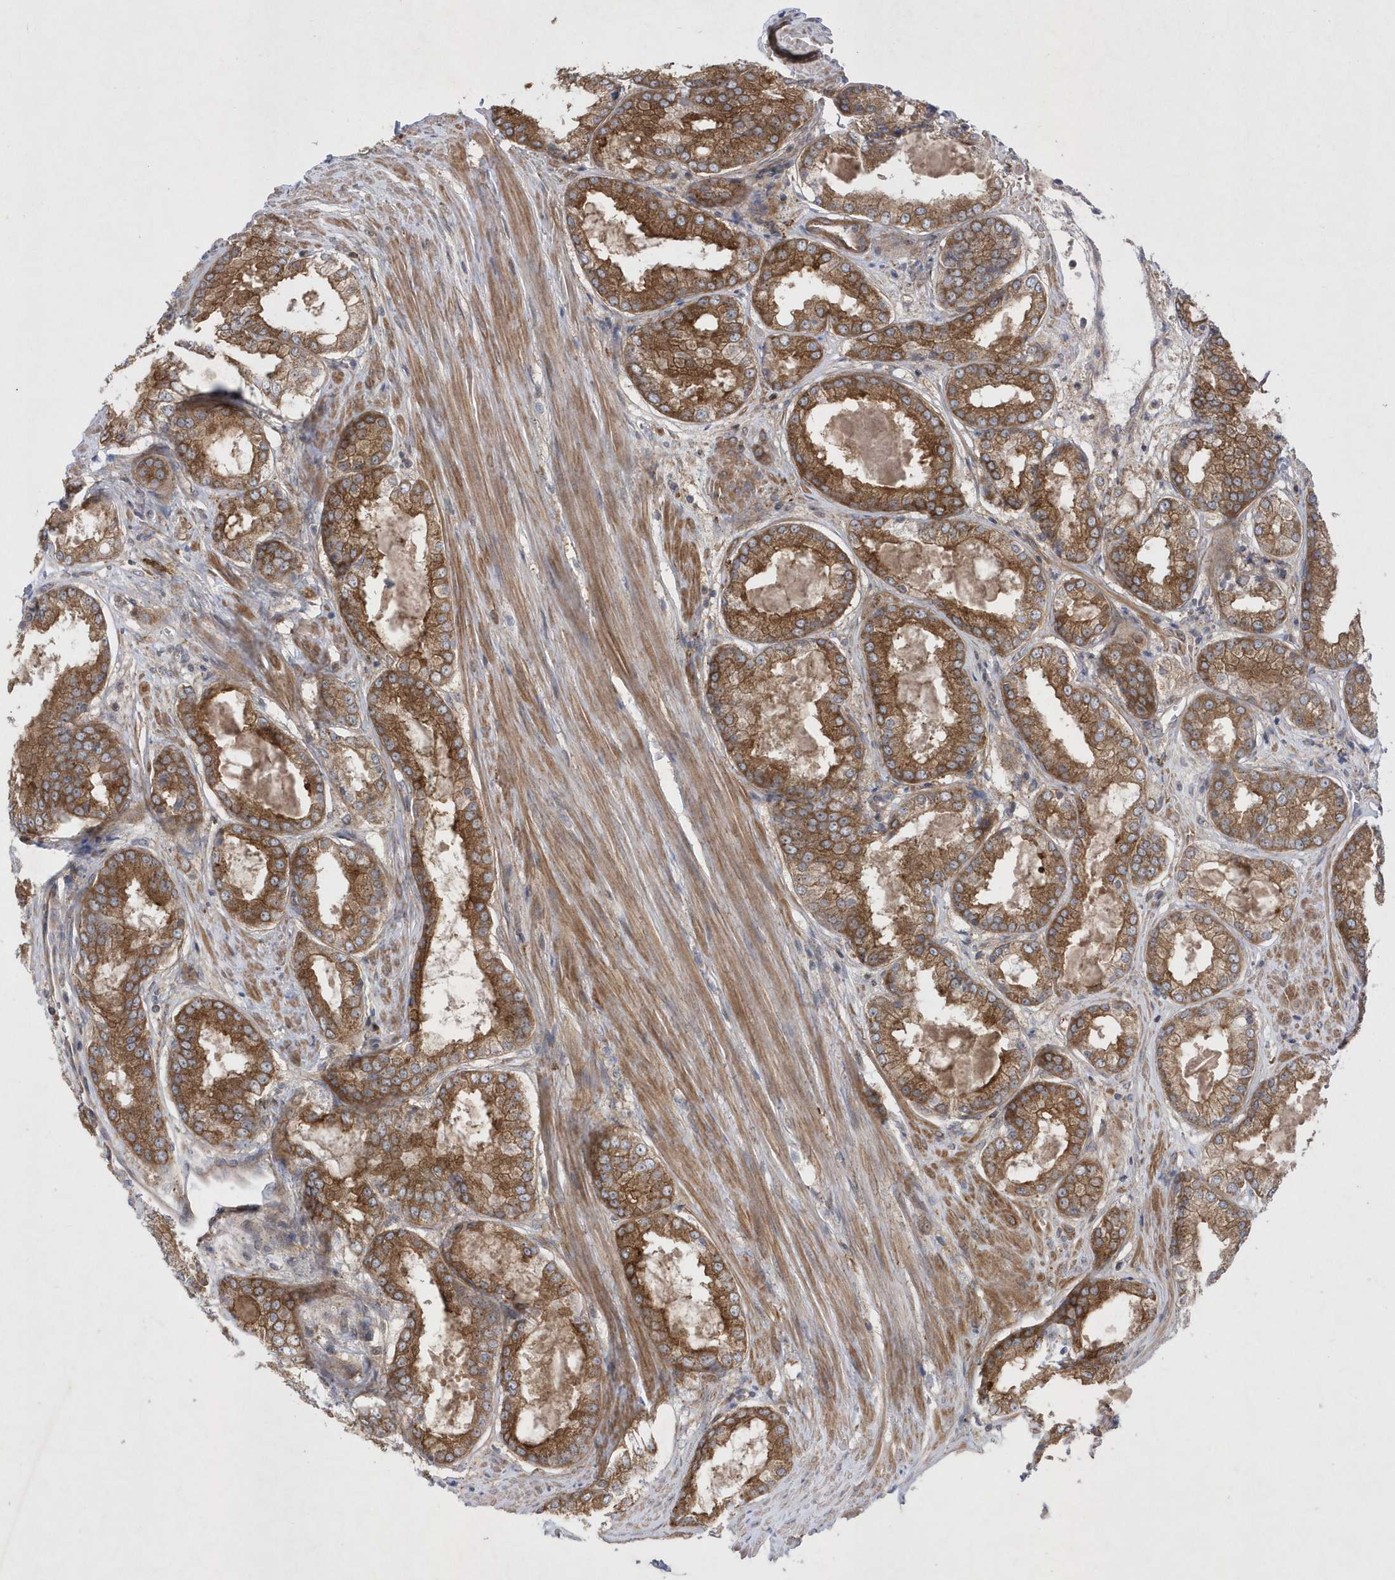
{"staining": {"intensity": "strong", "quantity": ">75%", "location": "cytoplasmic/membranous"}, "tissue": "prostate cancer", "cell_type": "Tumor cells", "image_type": "cancer", "snomed": [{"axis": "morphology", "description": "Adenocarcinoma, Low grade"}, {"axis": "topography", "description": "Prostate"}], "caption": "Immunohistochemistry (IHC) of prostate cancer (adenocarcinoma (low-grade)) displays high levels of strong cytoplasmic/membranous expression in approximately >75% of tumor cells.", "gene": "LONRF2", "patient": {"sex": "male", "age": 64}}